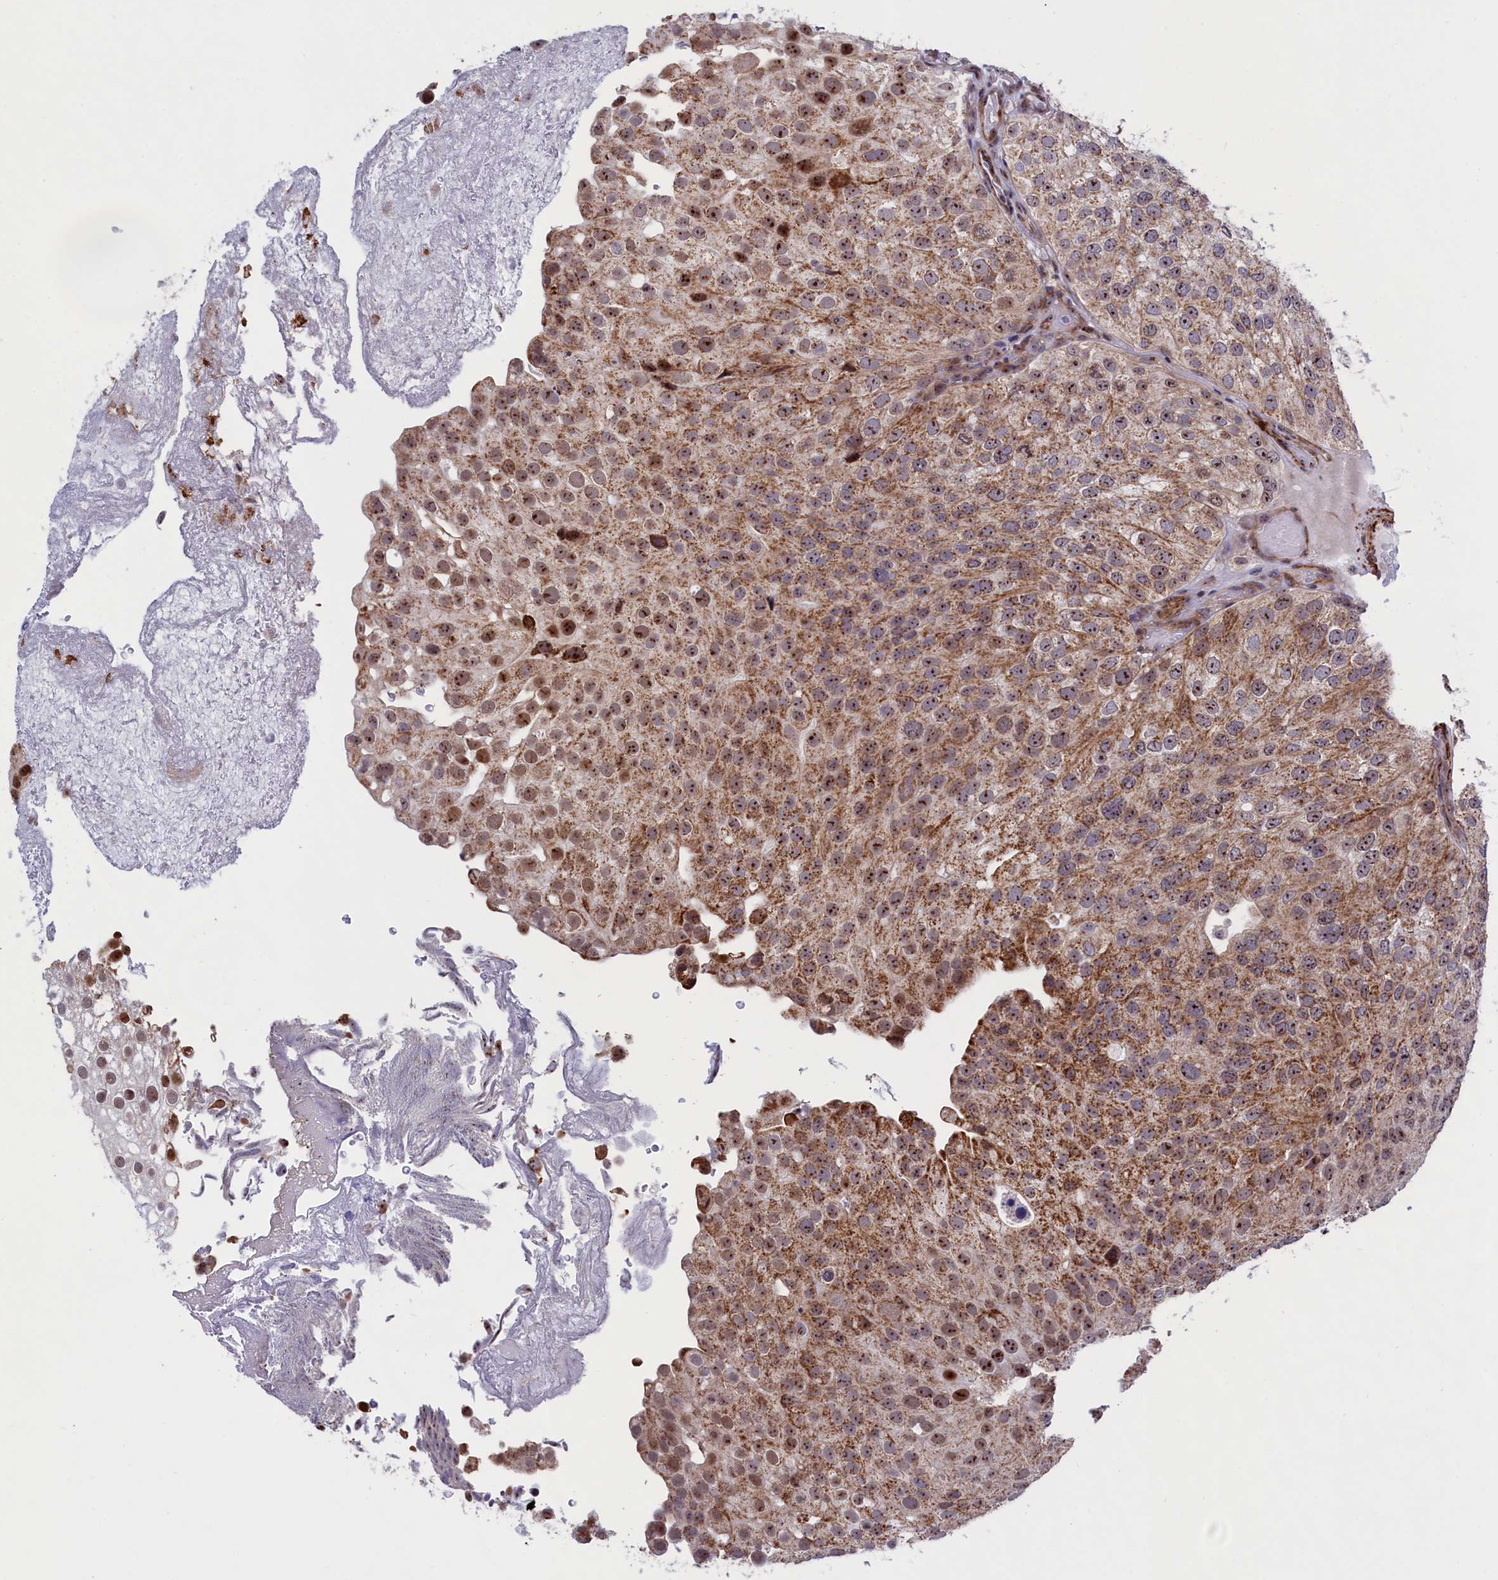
{"staining": {"intensity": "moderate", "quantity": ">75%", "location": "cytoplasmic/membranous,nuclear"}, "tissue": "urothelial cancer", "cell_type": "Tumor cells", "image_type": "cancer", "snomed": [{"axis": "morphology", "description": "Urothelial carcinoma, Low grade"}, {"axis": "topography", "description": "Urinary bladder"}], "caption": "Immunohistochemistry of human low-grade urothelial carcinoma shows medium levels of moderate cytoplasmic/membranous and nuclear positivity in approximately >75% of tumor cells.", "gene": "PPAN", "patient": {"sex": "male", "age": 78}}